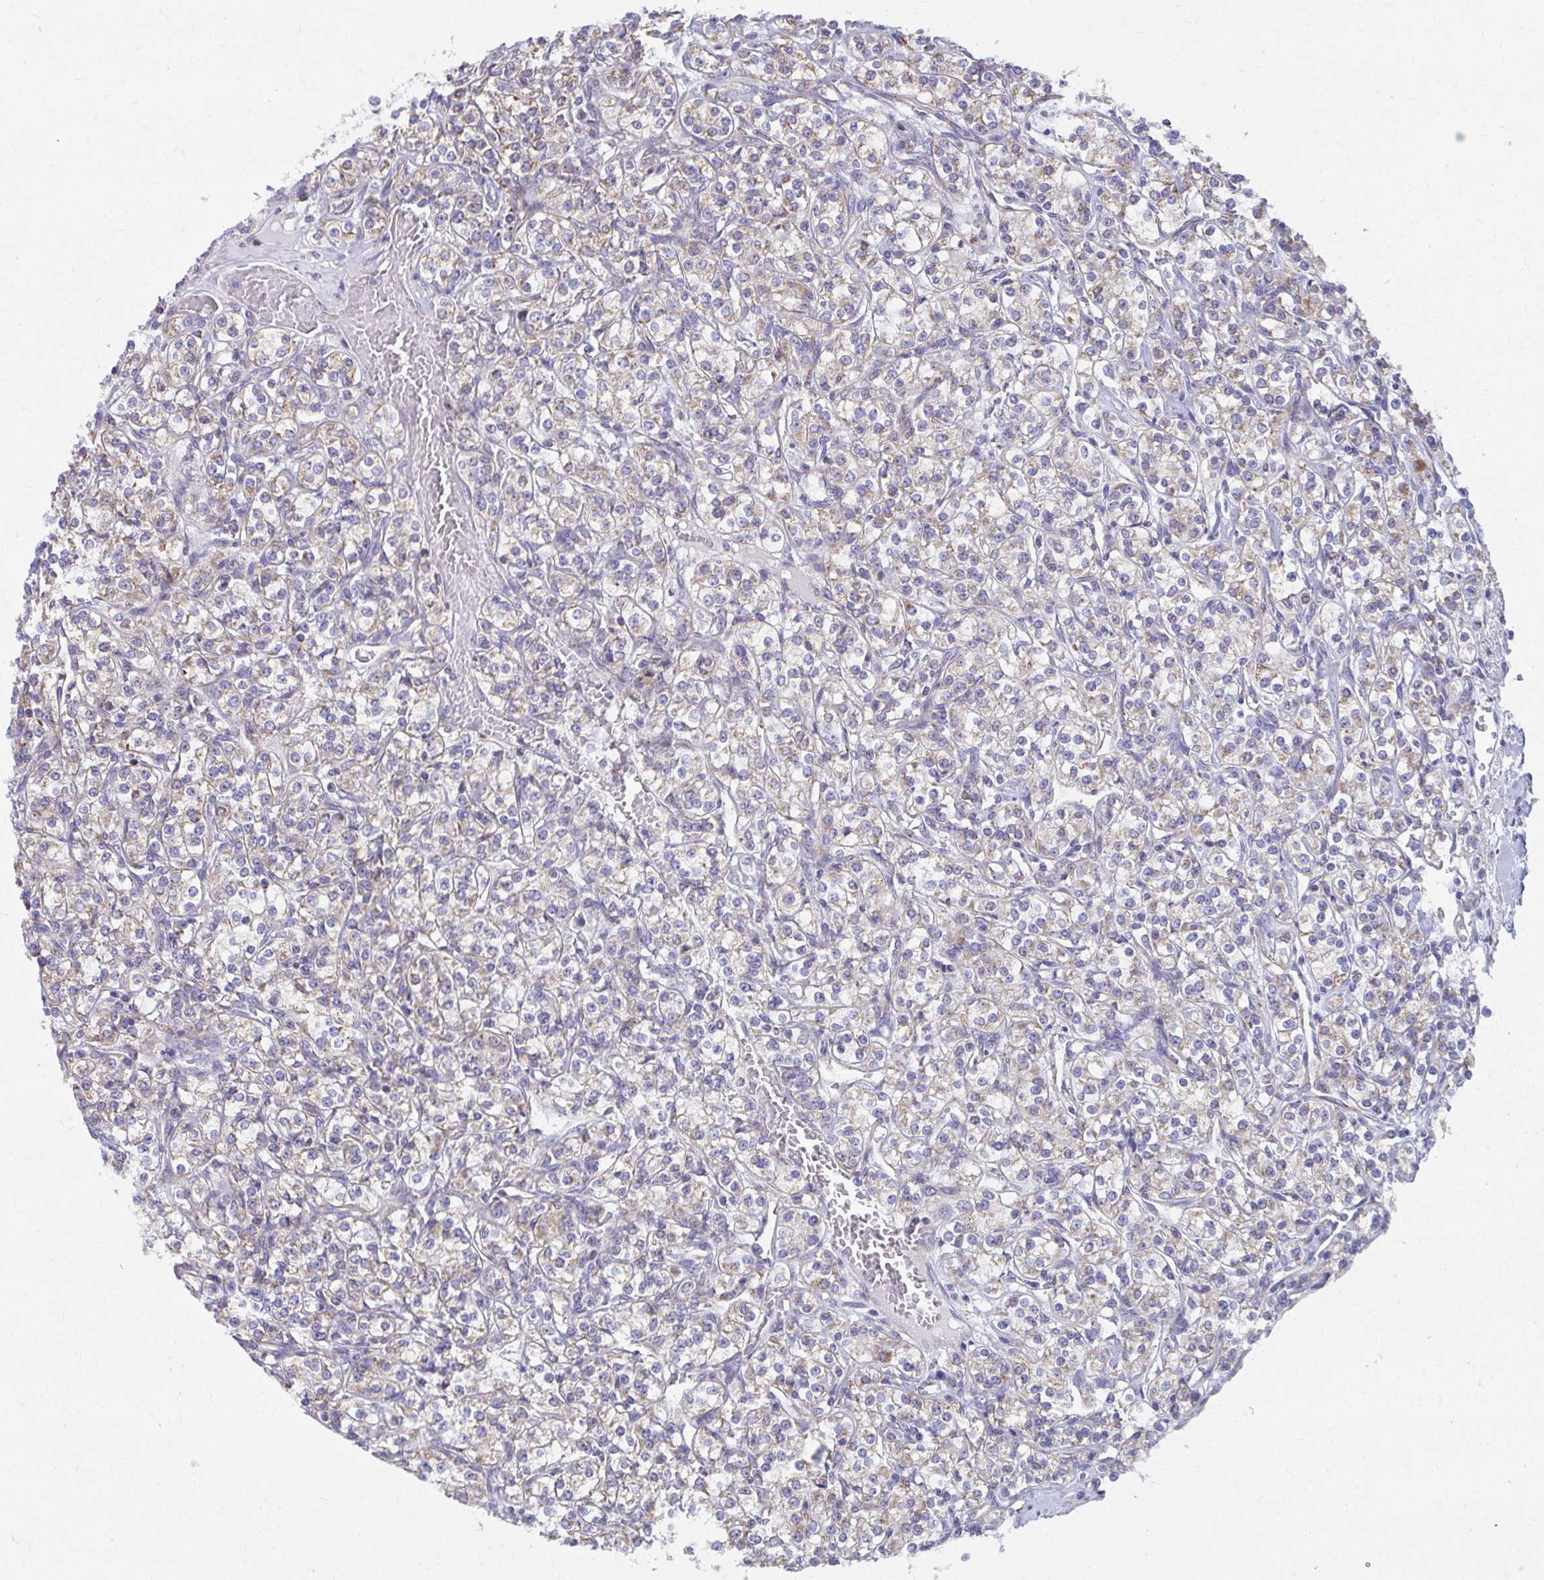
{"staining": {"intensity": "moderate", "quantity": "25%-75%", "location": "cytoplasmic/membranous"}, "tissue": "renal cancer", "cell_type": "Tumor cells", "image_type": "cancer", "snomed": [{"axis": "morphology", "description": "Adenocarcinoma, NOS"}, {"axis": "topography", "description": "Kidney"}], "caption": "DAB (3,3'-diaminobenzidine) immunohistochemical staining of adenocarcinoma (renal) shows moderate cytoplasmic/membranous protein expression in about 25%-75% of tumor cells.", "gene": "RCC1L", "patient": {"sex": "male", "age": 77}}